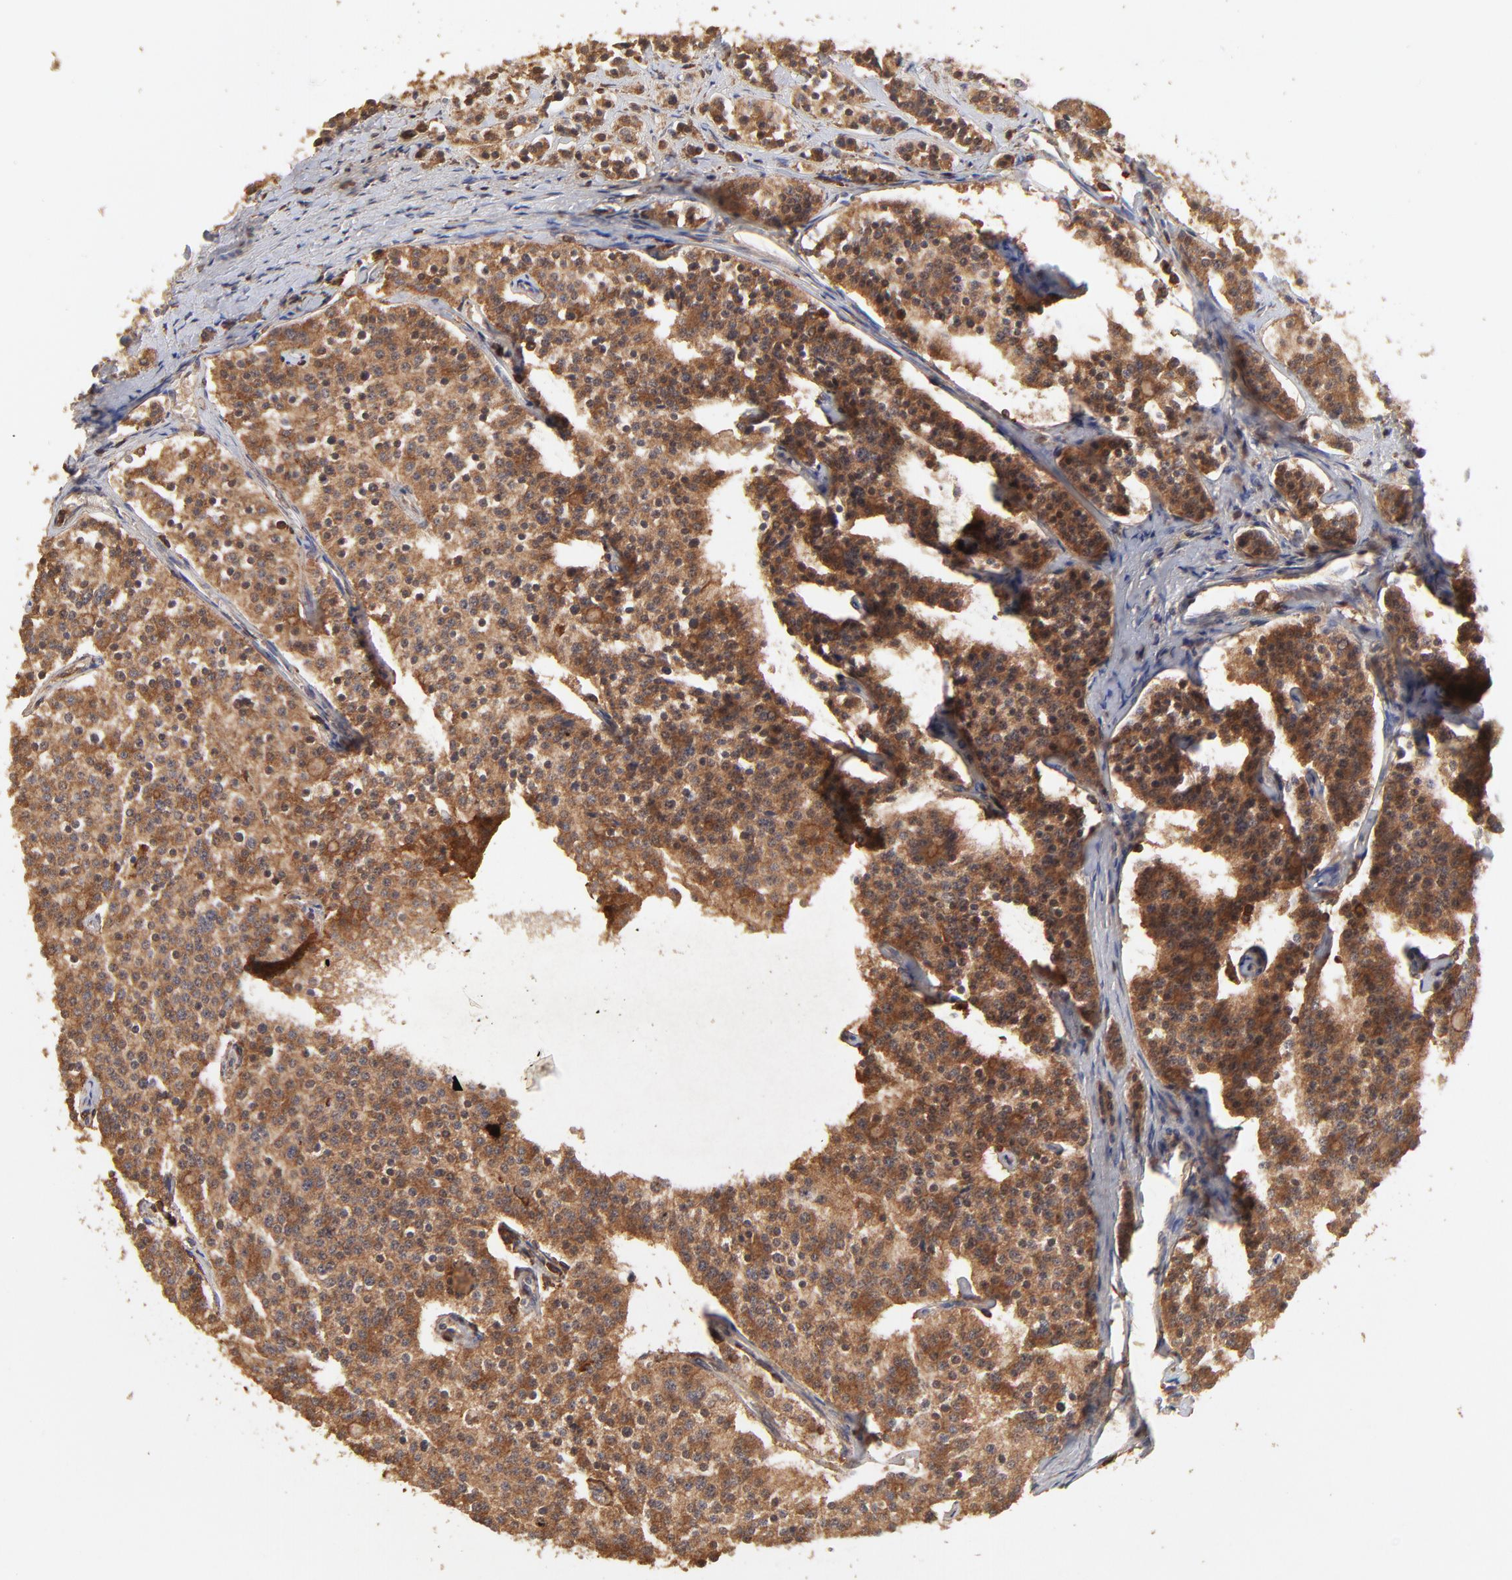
{"staining": {"intensity": "strong", "quantity": ">75%", "location": "cytoplasmic/membranous"}, "tissue": "carcinoid", "cell_type": "Tumor cells", "image_type": "cancer", "snomed": [{"axis": "morphology", "description": "Carcinoid, malignant, NOS"}, {"axis": "topography", "description": "Small intestine"}], "caption": "Tumor cells exhibit high levels of strong cytoplasmic/membranous positivity in about >75% of cells in human carcinoid (malignant).", "gene": "STON2", "patient": {"sex": "male", "age": 63}}